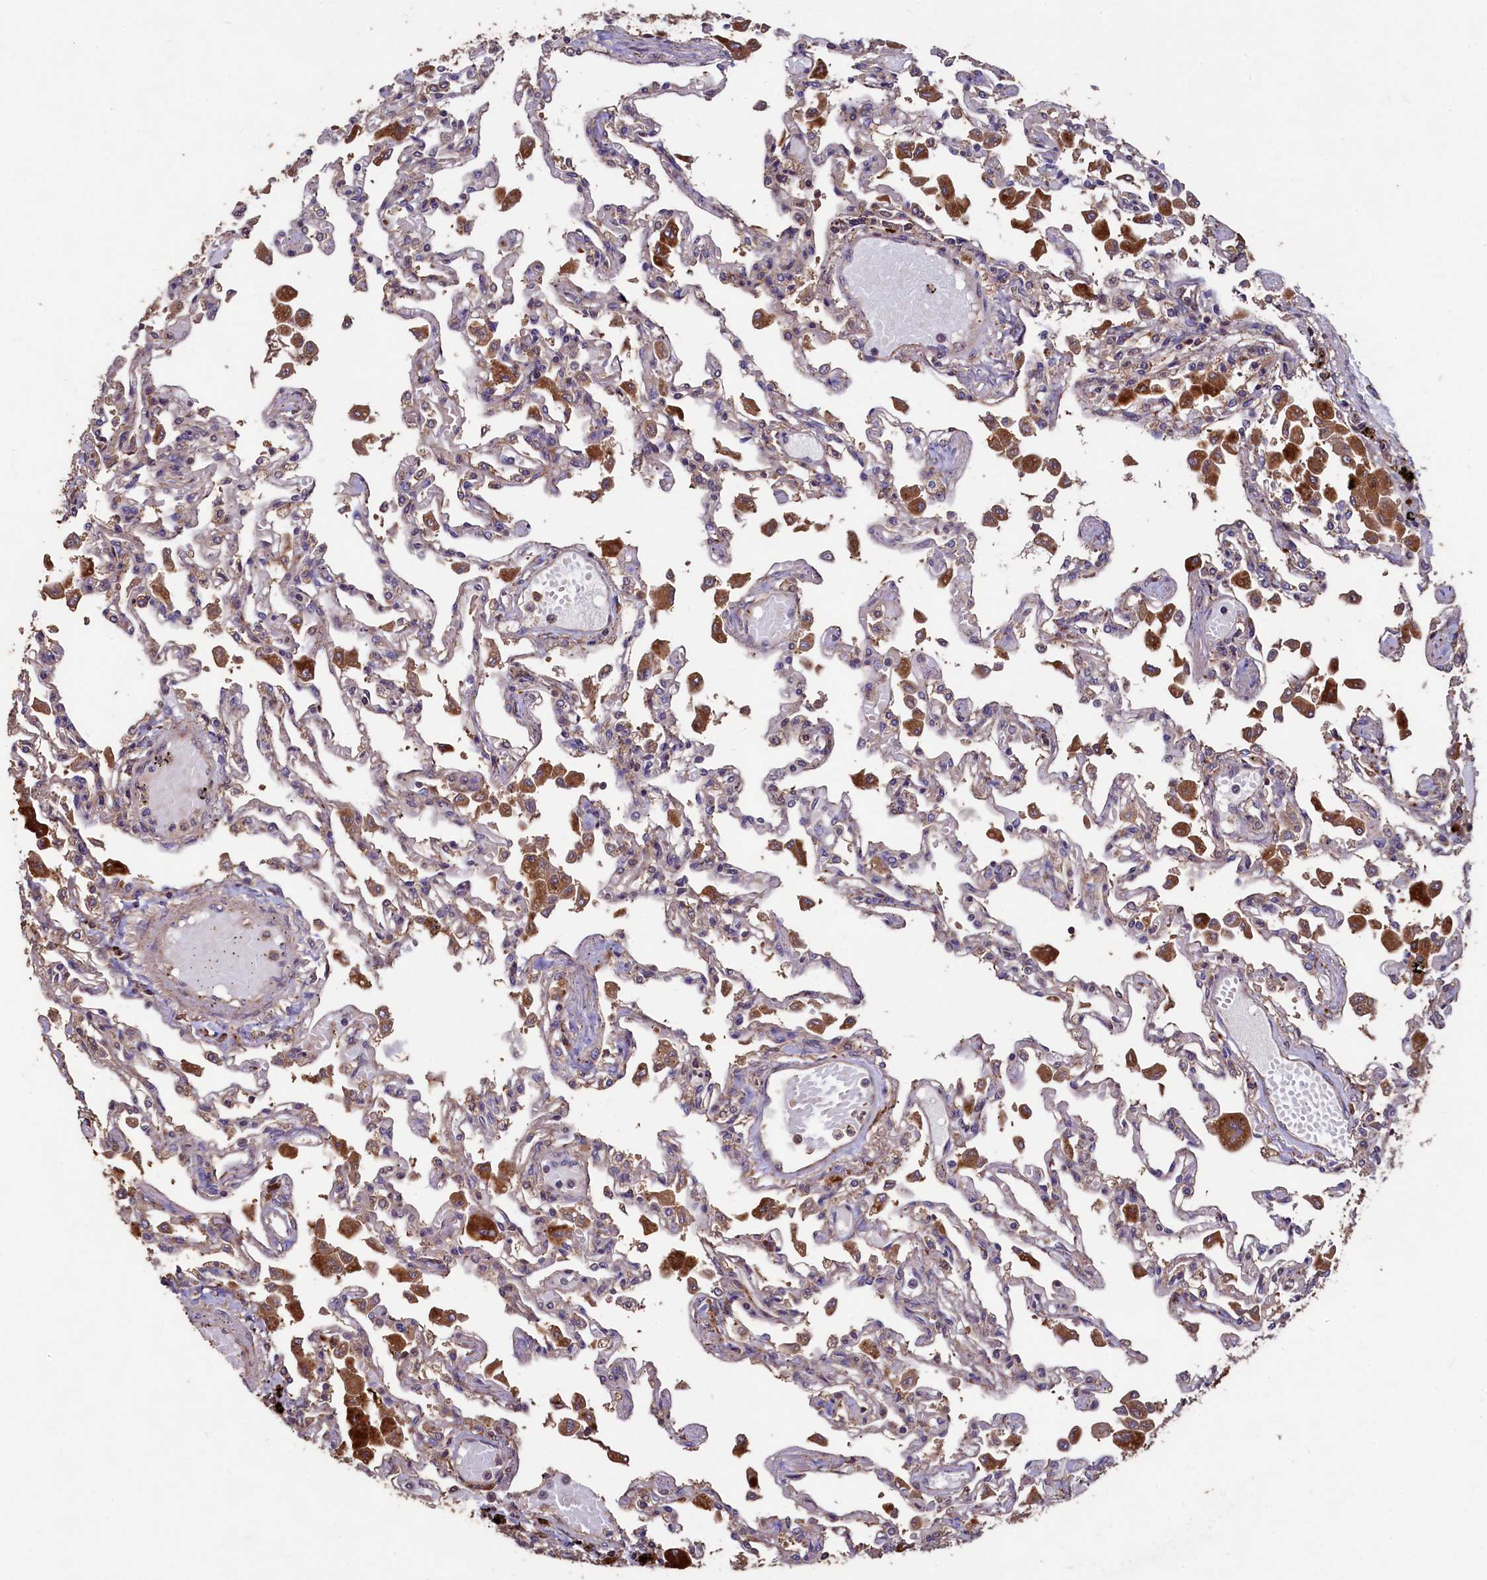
{"staining": {"intensity": "moderate", "quantity": "<25%", "location": "cytoplasmic/membranous"}, "tissue": "lung", "cell_type": "Alveolar cells", "image_type": "normal", "snomed": [{"axis": "morphology", "description": "Normal tissue, NOS"}, {"axis": "topography", "description": "Bronchus"}, {"axis": "topography", "description": "Lung"}], "caption": "Immunohistochemical staining of benign human lung shows <25% levels of moderate cytoplasmic/membranous protein positivity in approximately <25% of alveolar cells.", "gene": "TMEM98", "patient": {"sex": "female", "age": 49}}